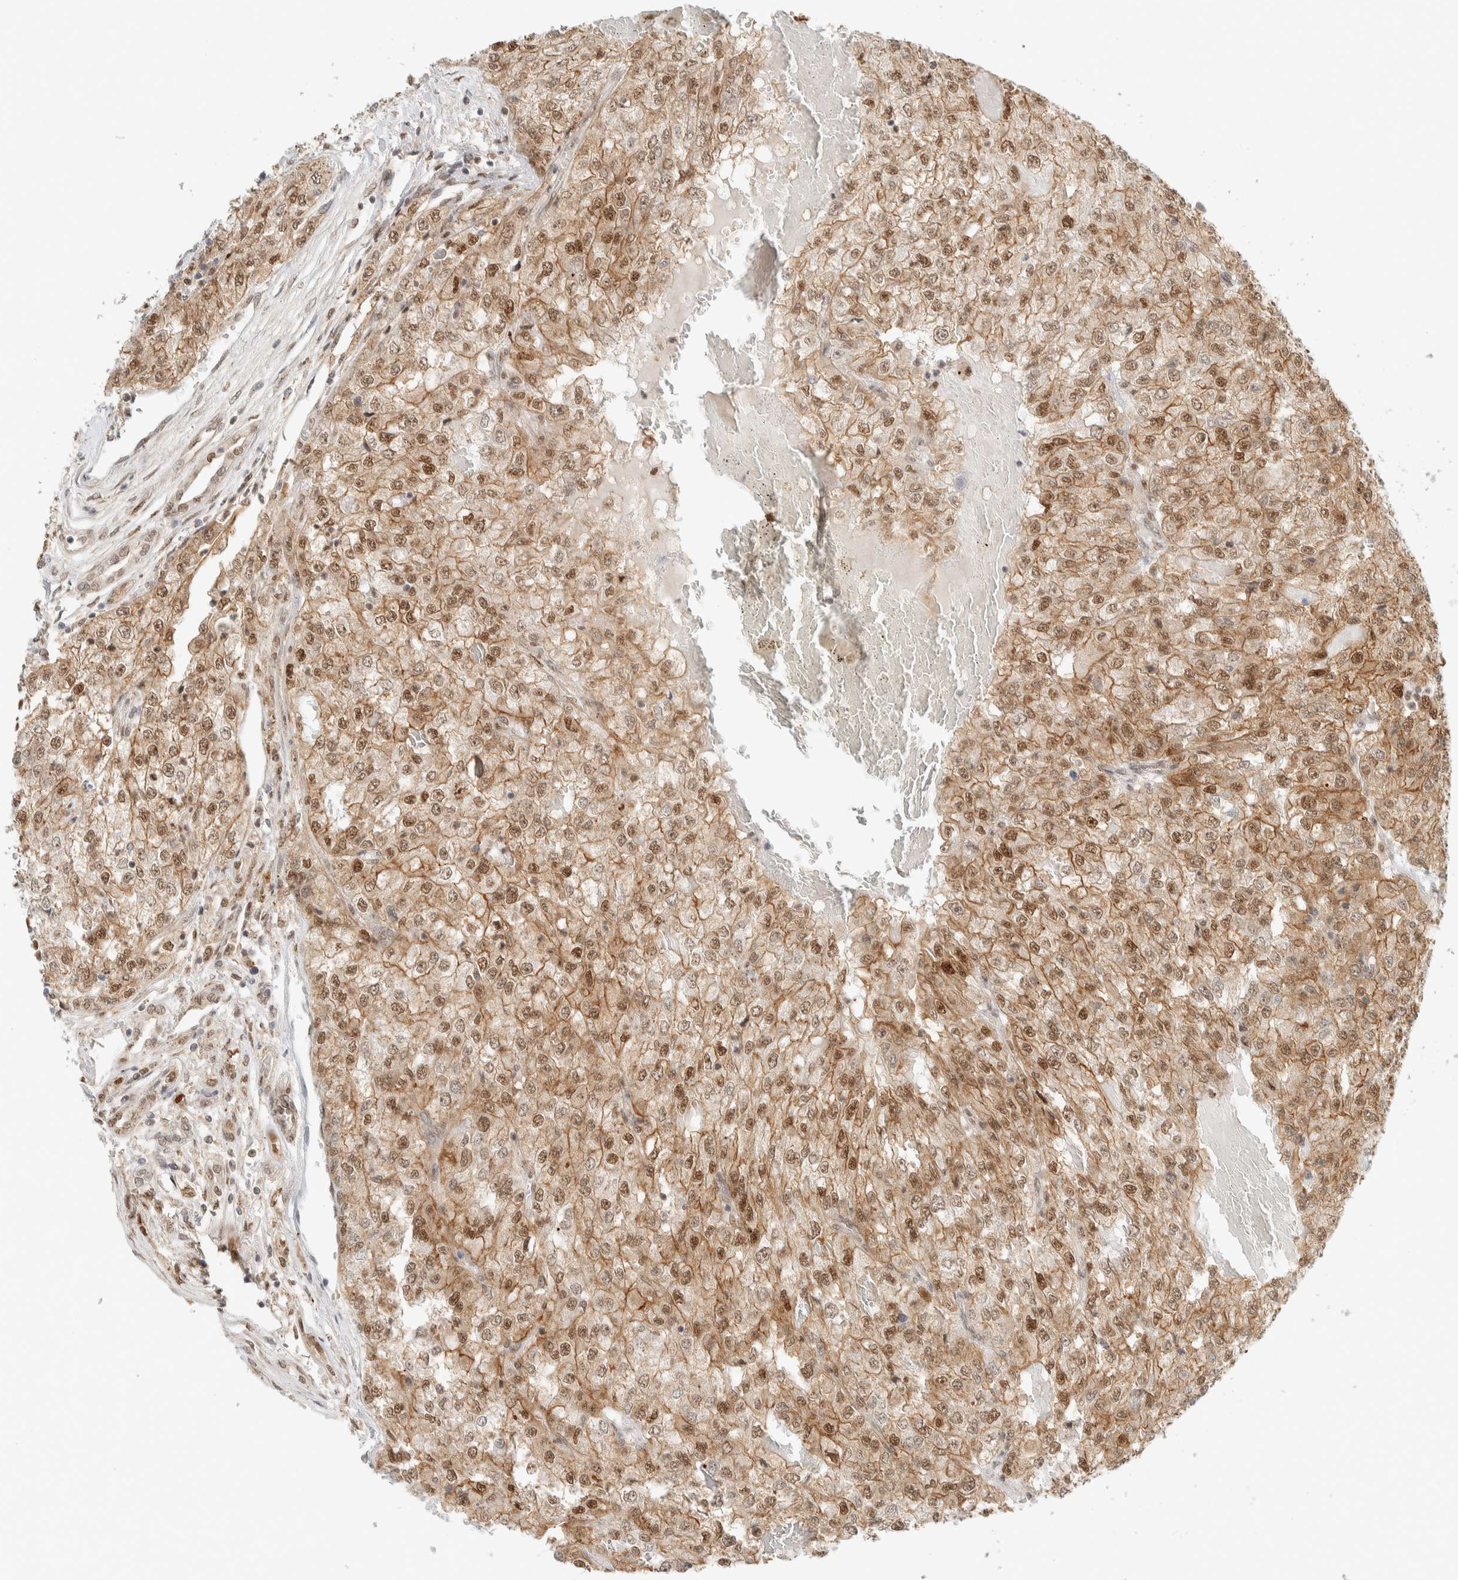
{"staining": {"intensity": "moderate", "quantity": ">75%", "location": "cytoplasmic/membranous,nuclear"}, "tissue": "renal cancer", "cell_type": "Tumor cells", "image_type": "cancer", "snomed": [{"axis": "morphology", "description": "Adenocarcinoma, NOS"}, {"axis": "topography", "description": "Kidney"}], "caption": "Tumor cells exhibit medium levels of moderate cytoplasmic/membranous and nuclear positivity in approximately >75% of cells in renal adenocarcinoma. (DAB = brown stain, brightfield microscopy at high magnification).", "gene": "TFE3", "patient": {"sex": "female", "age": 54}}